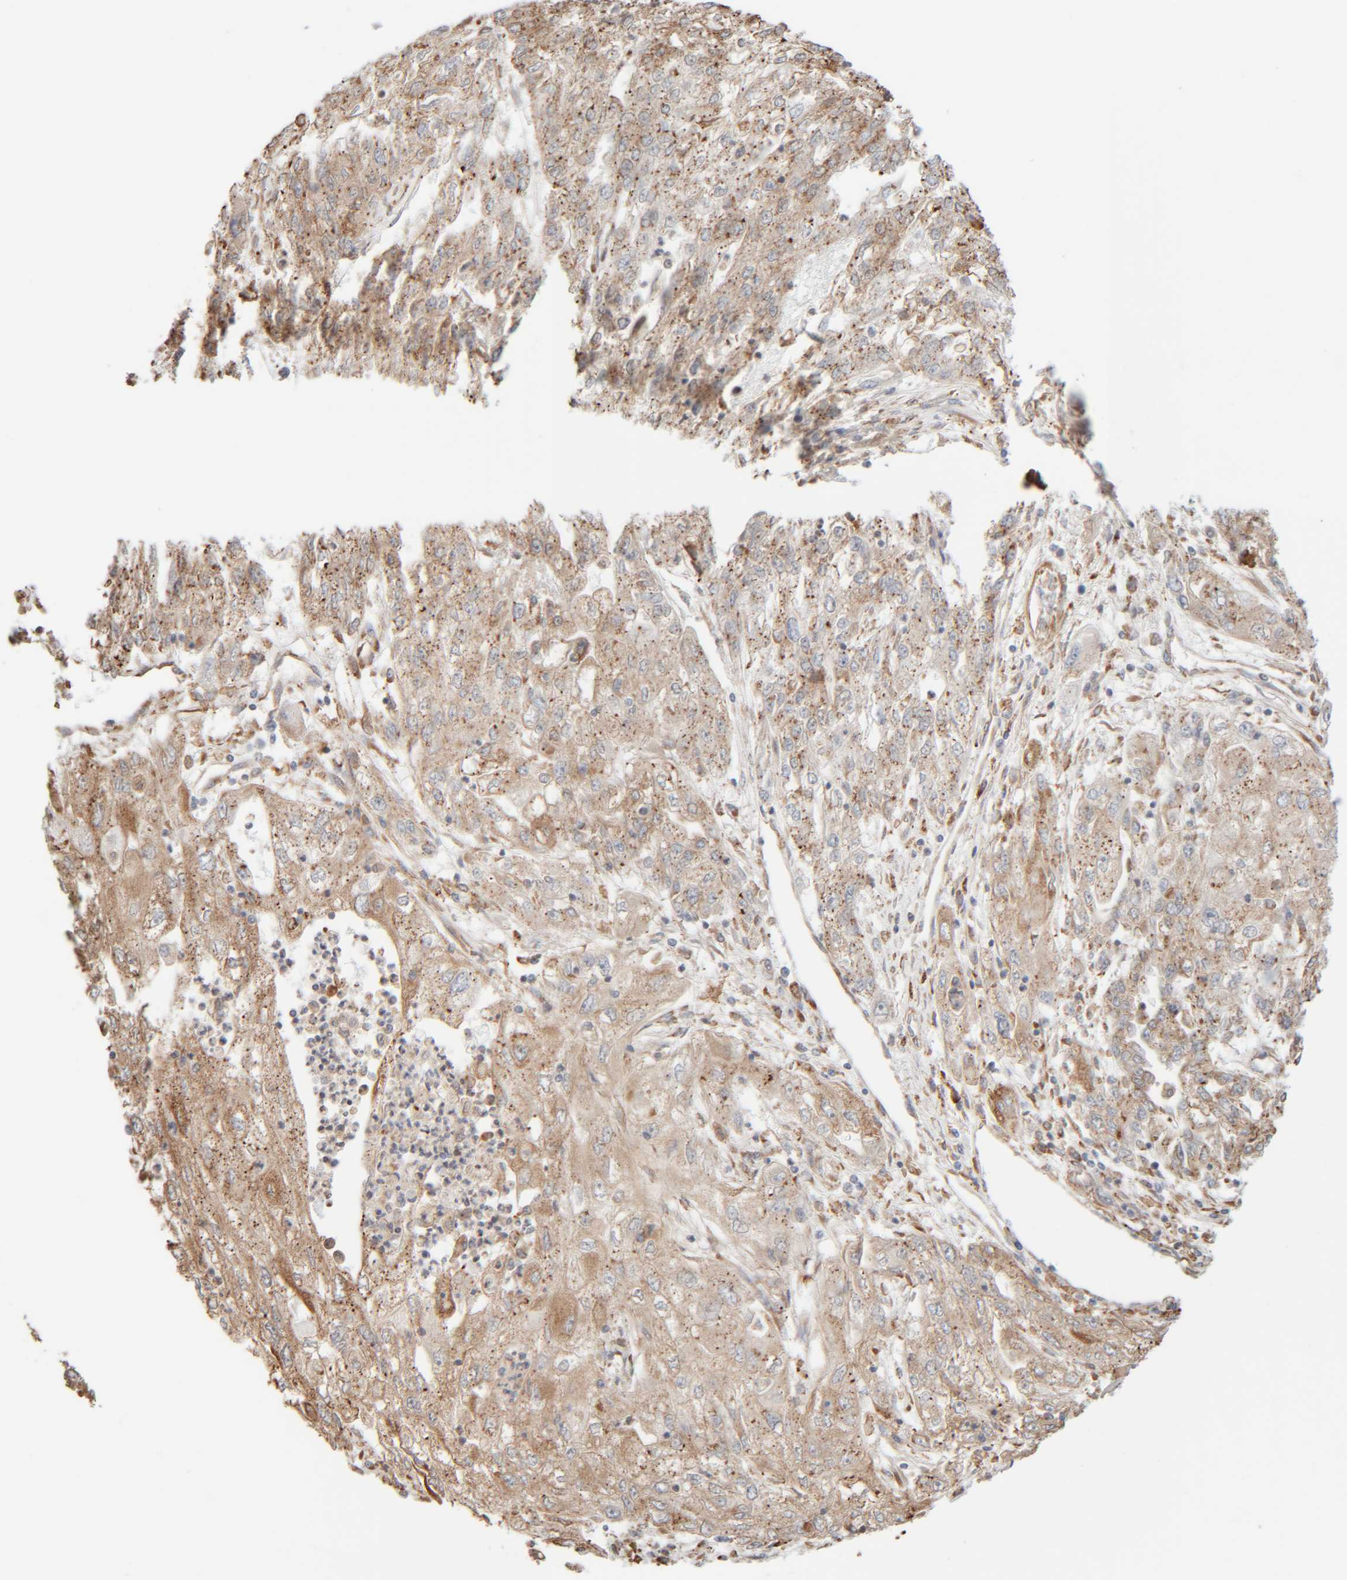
{"staining": {"intensity": "moderate", "quantity": ">75%", "location": "cytoplasmic/membranous"}, "tissue": "endometrial cancer", "cell_type": "Tumor cells", "image_type": "cancer", "snomed": [{"axis": "morphology", "description": "Adenocarcinoma, NOS"}, {"axis": "topography", "description": "Endometrium"}], "caption": "Immunohistochemical staining of human endometrial cancer displays medium levels of moderate cytoplasmic/membranous protein positivity in about >75% of tumor cells.", "gene": "INTS1", "patient": {"sex": "female", "age": 49}}